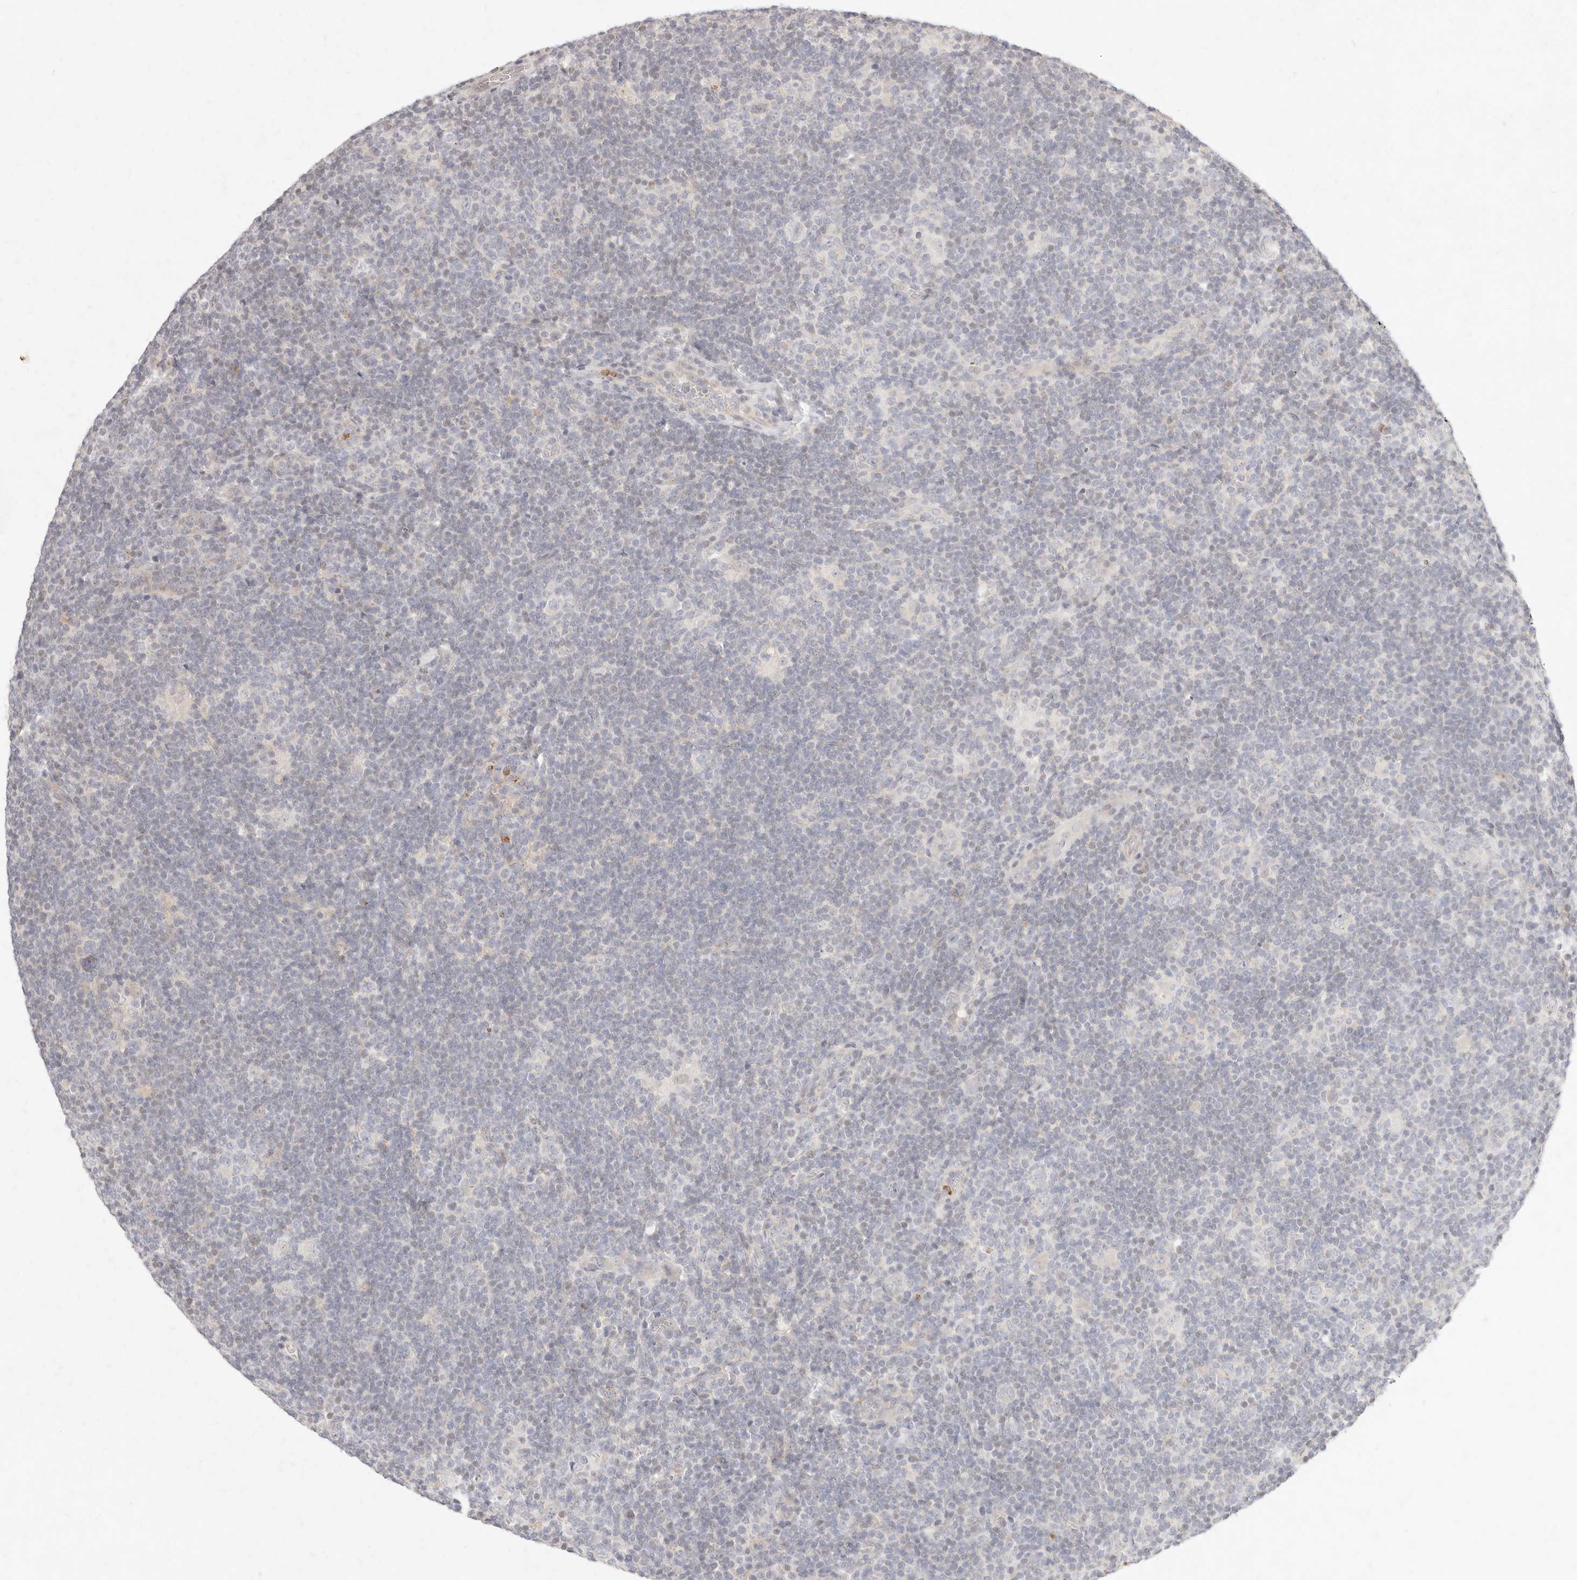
{"staining": {"intensity": "negative", "quantity": "none", "location": "none"}, "tissue": "lymphoma", "cell_type": "Tumor cells", "image_type": "cancer", "snomed": [{"axis": "morphology", "description": "Hodgkin's disease, NOS"}, {"axis": "topography", "description": "Lymph node"}], "caption": "IHC of lymphoma reveals no staining in tumor cells.", "gene": "ASCL3", "patient": {"sex": "female", "age": 57}}